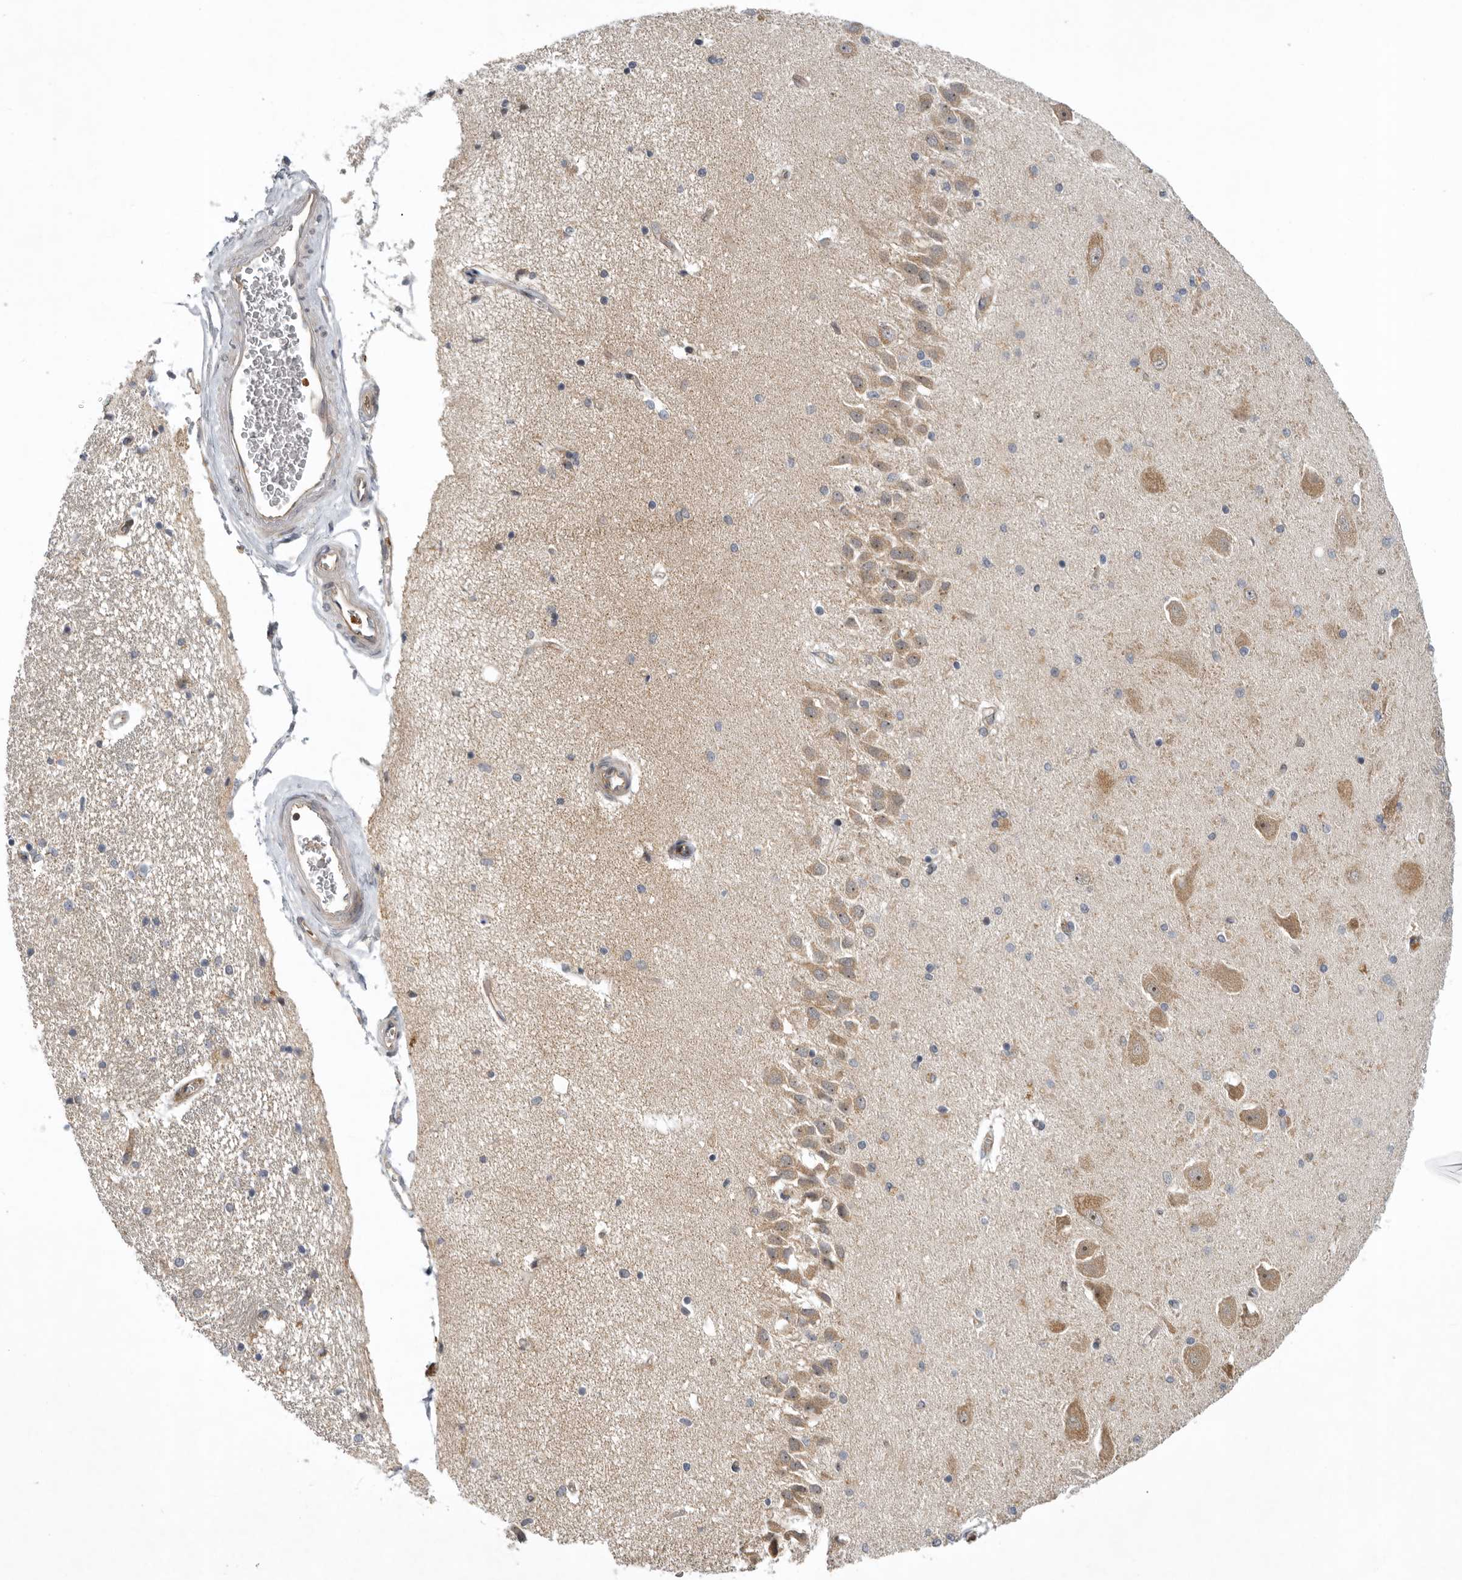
{"staining": {"intensity": "weak", "quantity": ">75%", "location": "cytoplasmic/membranous"}, "tissue": "hippocampus", "cell_type": "Glial cells", "image_type": "normal", "snomed": [{"axis": "morphology", "description": "Normal tissue, NOS"}, {"axis": "topography", "description": "Hippocampus"}], "caption": "Protein analysis of normal hippocampus exhibits weak cytoplasmic/membranous positivity in about >75% of glial cells. The staining was performed using DAB to visualize the protein expression in brown, while the nuclei were stained in blue with hematoxylin (Magnification: 20x).", "gene": "KIF2B", "patient": {"sex": "female", "age": 54}}